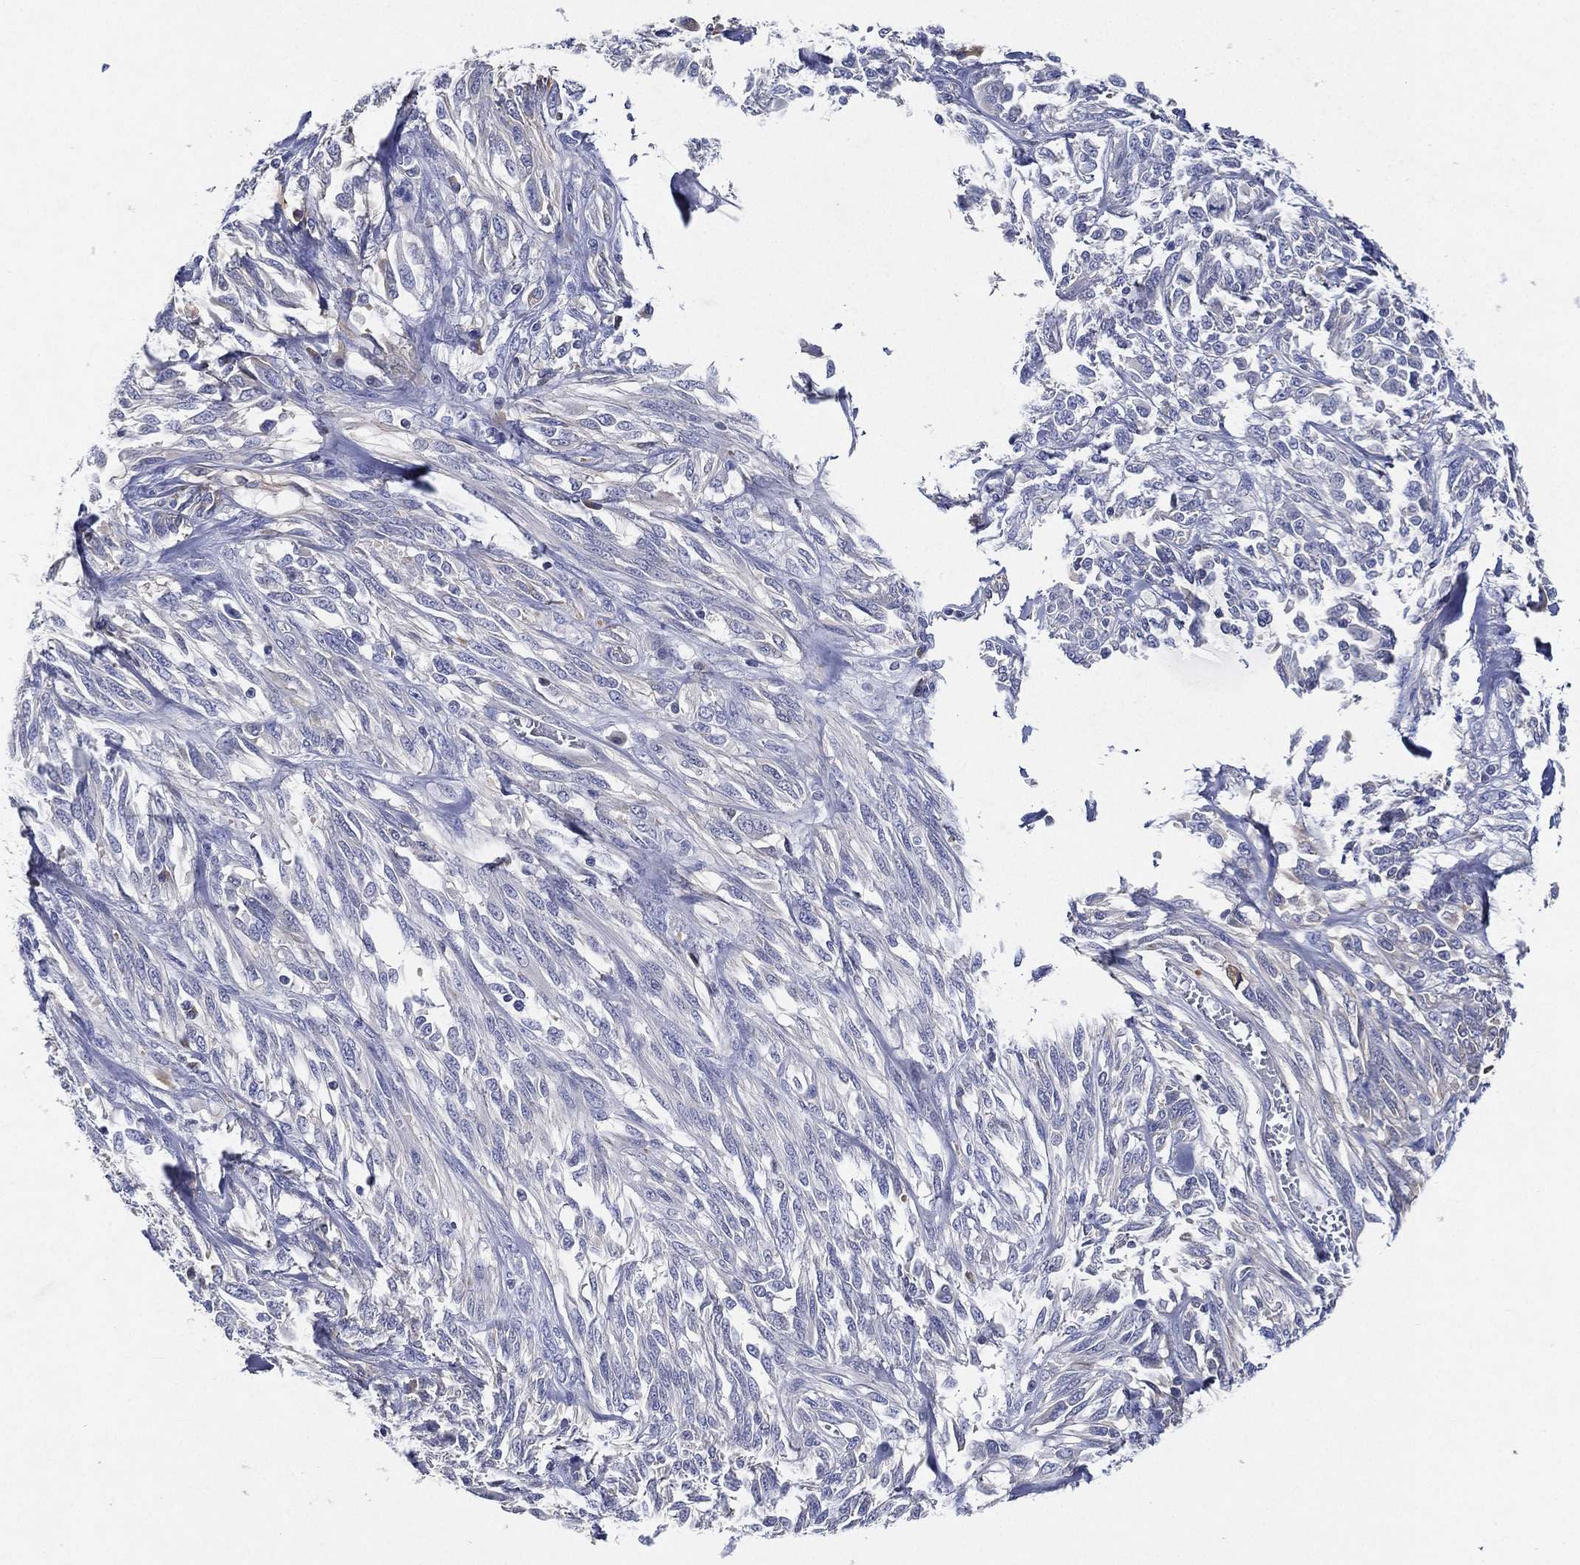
{"staining": {"intensity": "negative", "quantity": "none", "location": "none"}, "tissue": "melanoma", "cell_type": "Tumor cells", "image_type": "cancer", "snomed": [{"axis": "morphology", "description": "Malignant melanoma, NOS"}, {"axis": "topography", "description": "Skin"}], "caption": "IHC of malignant melanoma reveals no staining in tumor cells. (DAB immunohistochemistry (IHC) visualized using brightfield microscopy, high magnification).", "gene": "TMPRSS11D", "patient": {"sex": "female", "age": 91}}